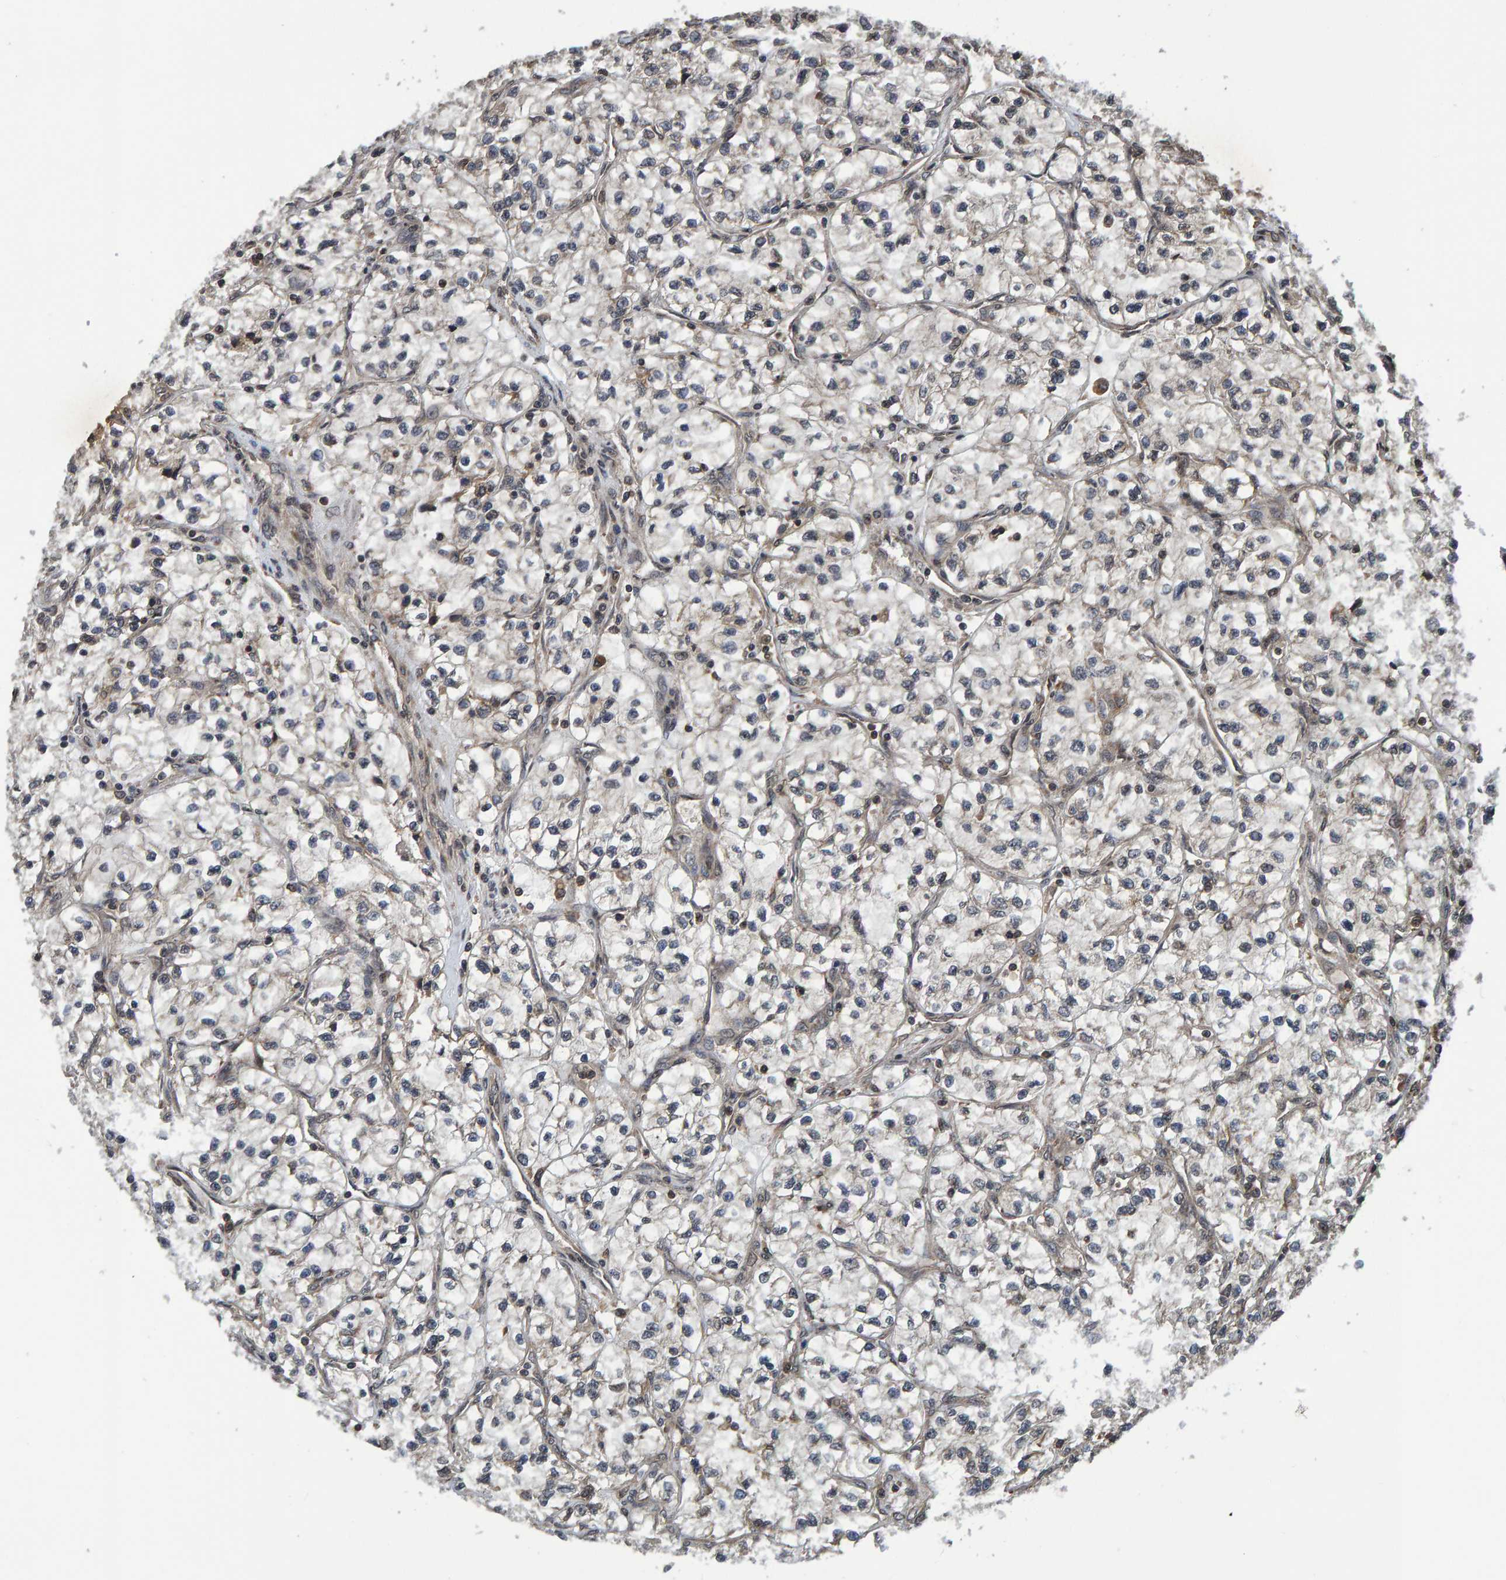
{"staining": {"intensity": "negative", "quantity": "none", "location": "none"}, "tissue": "renal cancer", "cell_type": "Tumor cells", "image_type": "cancer", "snomed": [{"axis": "morphology", "description": "Adenocarcinoma, NOS"}, {"axis": "topography", "description": "Kidney"}], "caption": "Photomicrograph shows no significant protein expression in tumor cells of renal cancer.", "gene": "GAB2", "patient": {"sex": "female", "age": 57}}